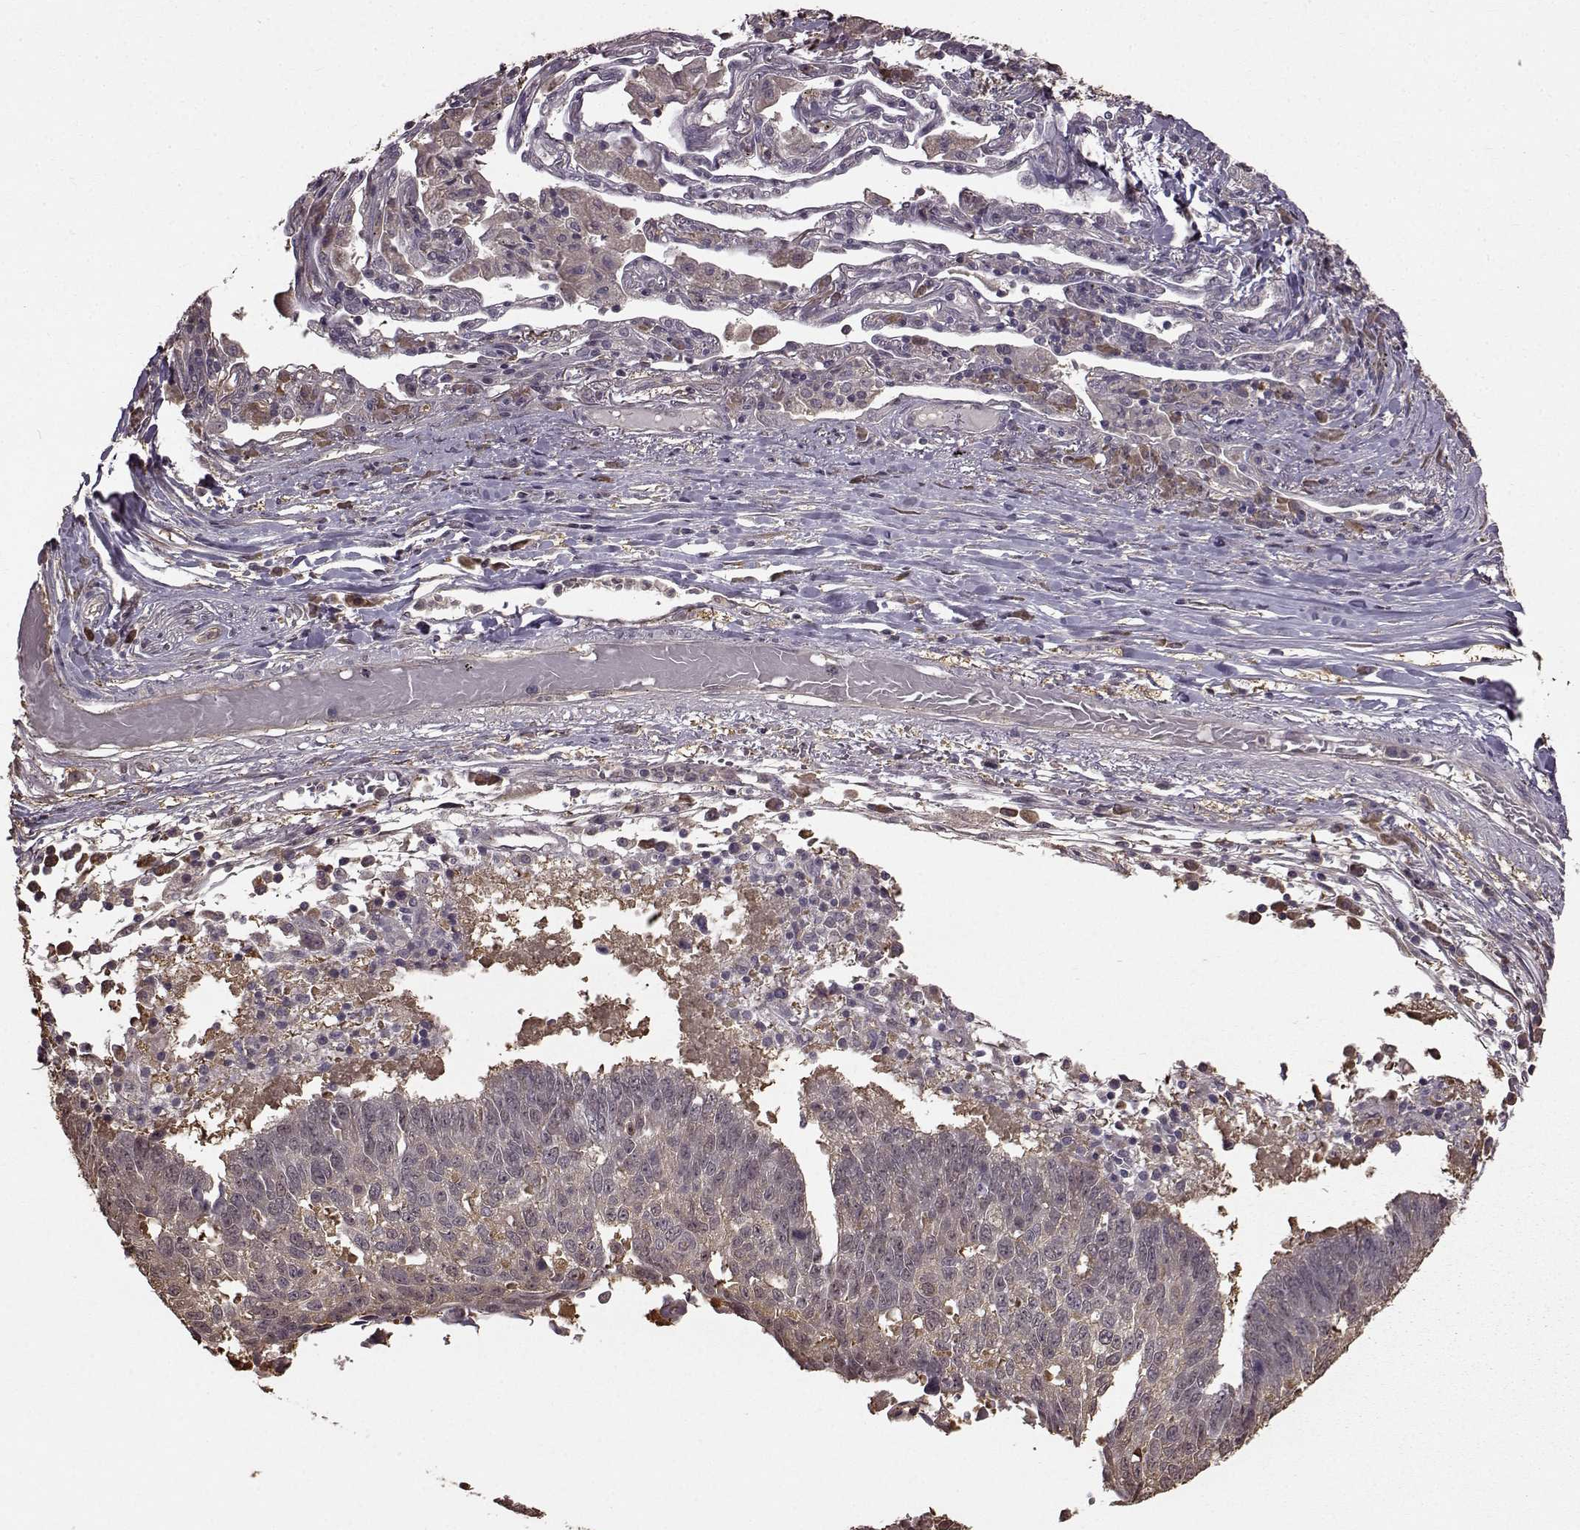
{"staining": {"intensity": "weak", "quantity": ">75%", "location": "cytoplasmic/membranous"}, "tissue": "lung cancer", "cell_type": "Tumor cells", "image_type": "cancer", "snomed": [{"axis": "morphology", "description": "Squamous cell carcinoma, NOS"}, {"axis": "topography", "description": "Lung"}], "caption": "A micrograph of lung cancer (squamous cell carcinoma) stained for a protein exhibits weak cytoplasmic/membranous brown staining in tumor cells.", "gene": "NME1-NME2", "patient": {"sex": "male", "age": 73}}